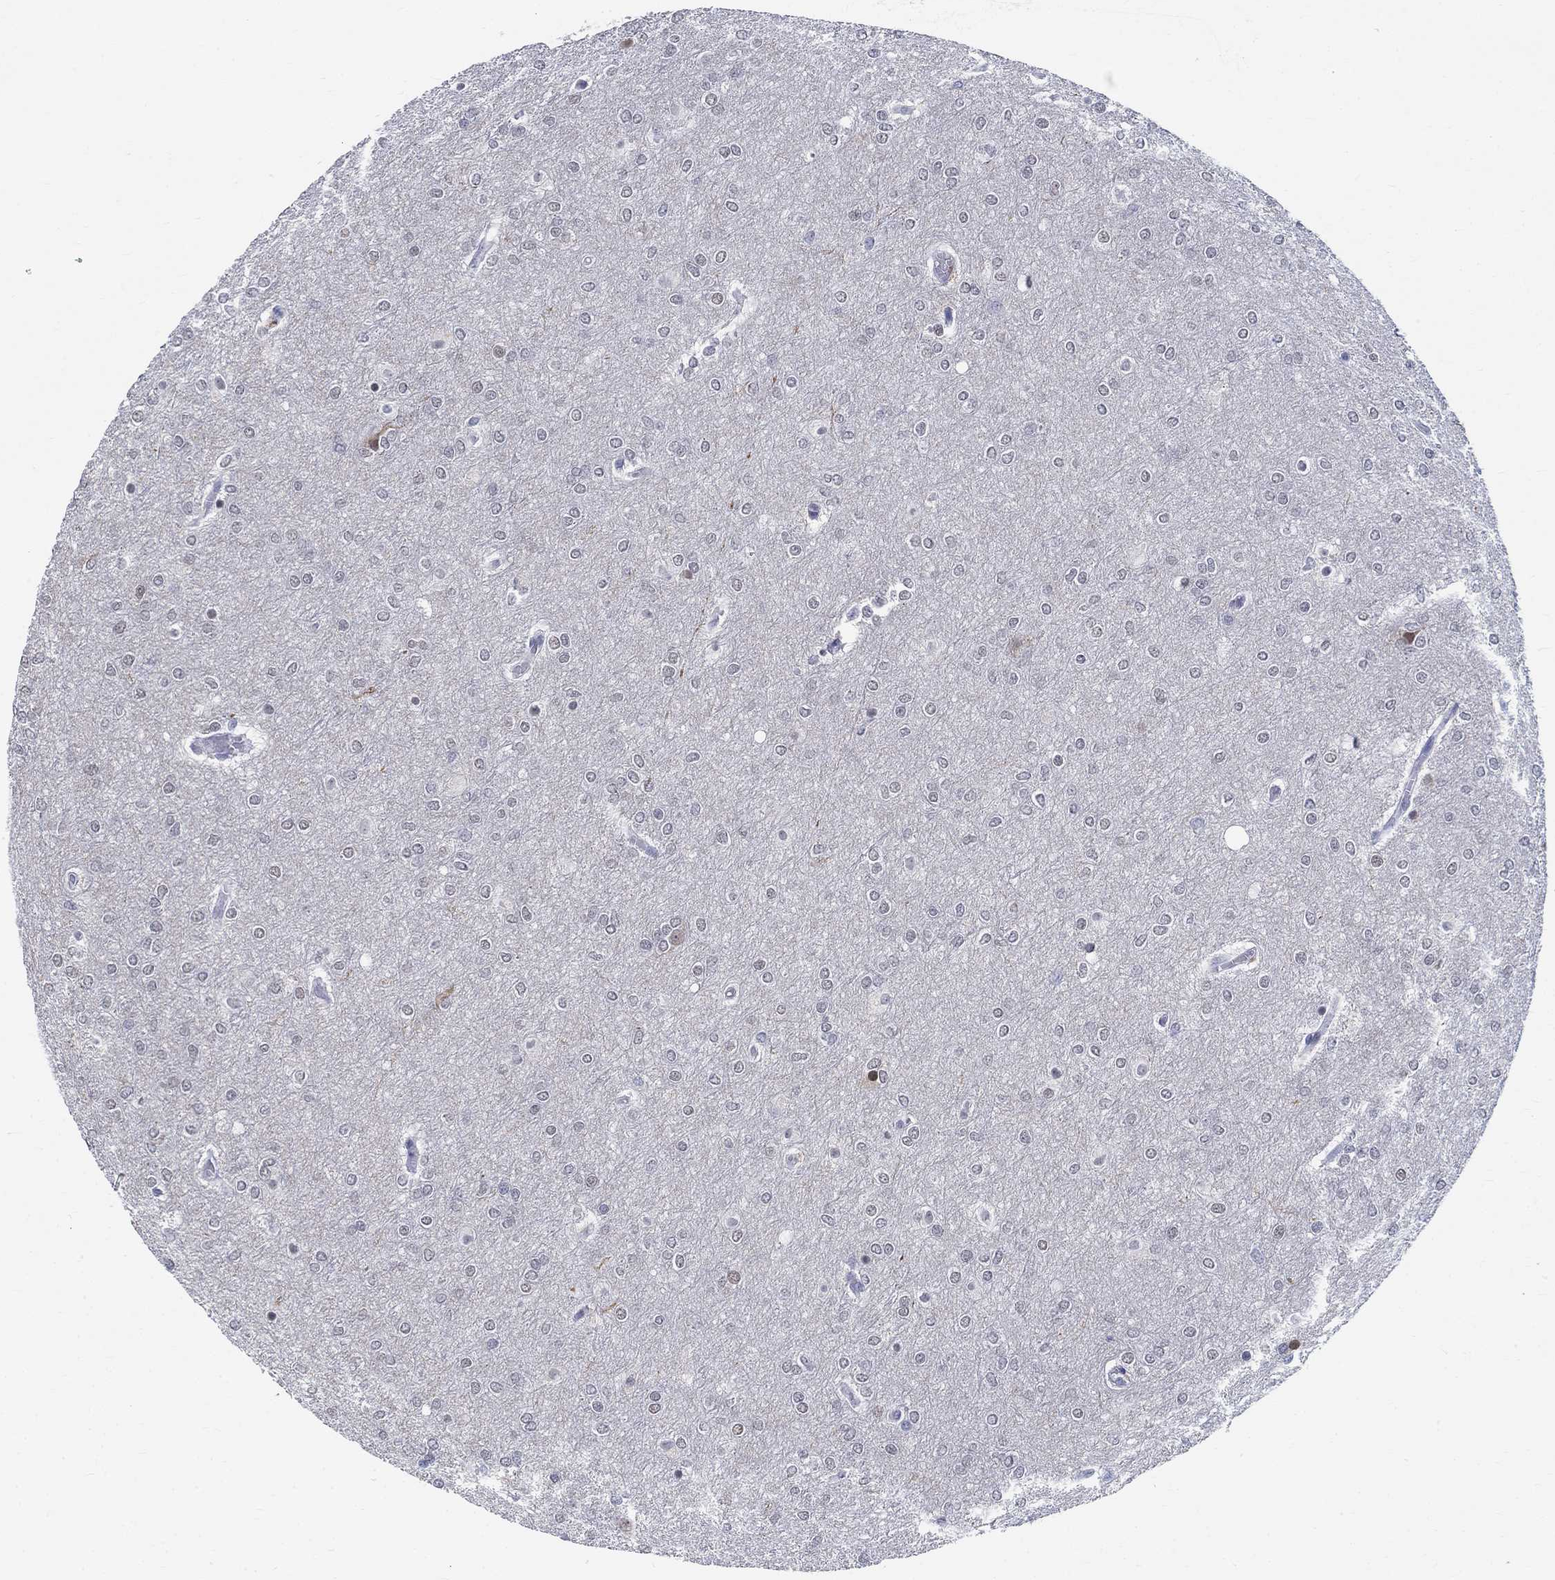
{"staining": {"intensity": "negative", "quantity": "none", "location": "none"}, "tissue": "glioma", "cell_type": "Tumor cells", "image_type": "cancer", "snomed": [{"axis": "morphology", "description": "Glioma, malignant, High grade"}, {"axis": "topography", "description": "Brain"}], "caption": "Immunohistochemistry micrograph of human glioma stained for a protein (brown), which demonstrates no staining in tumor cells.", "gene": "ANKS1B", "patient": {"sex": "female", "age": 61}}